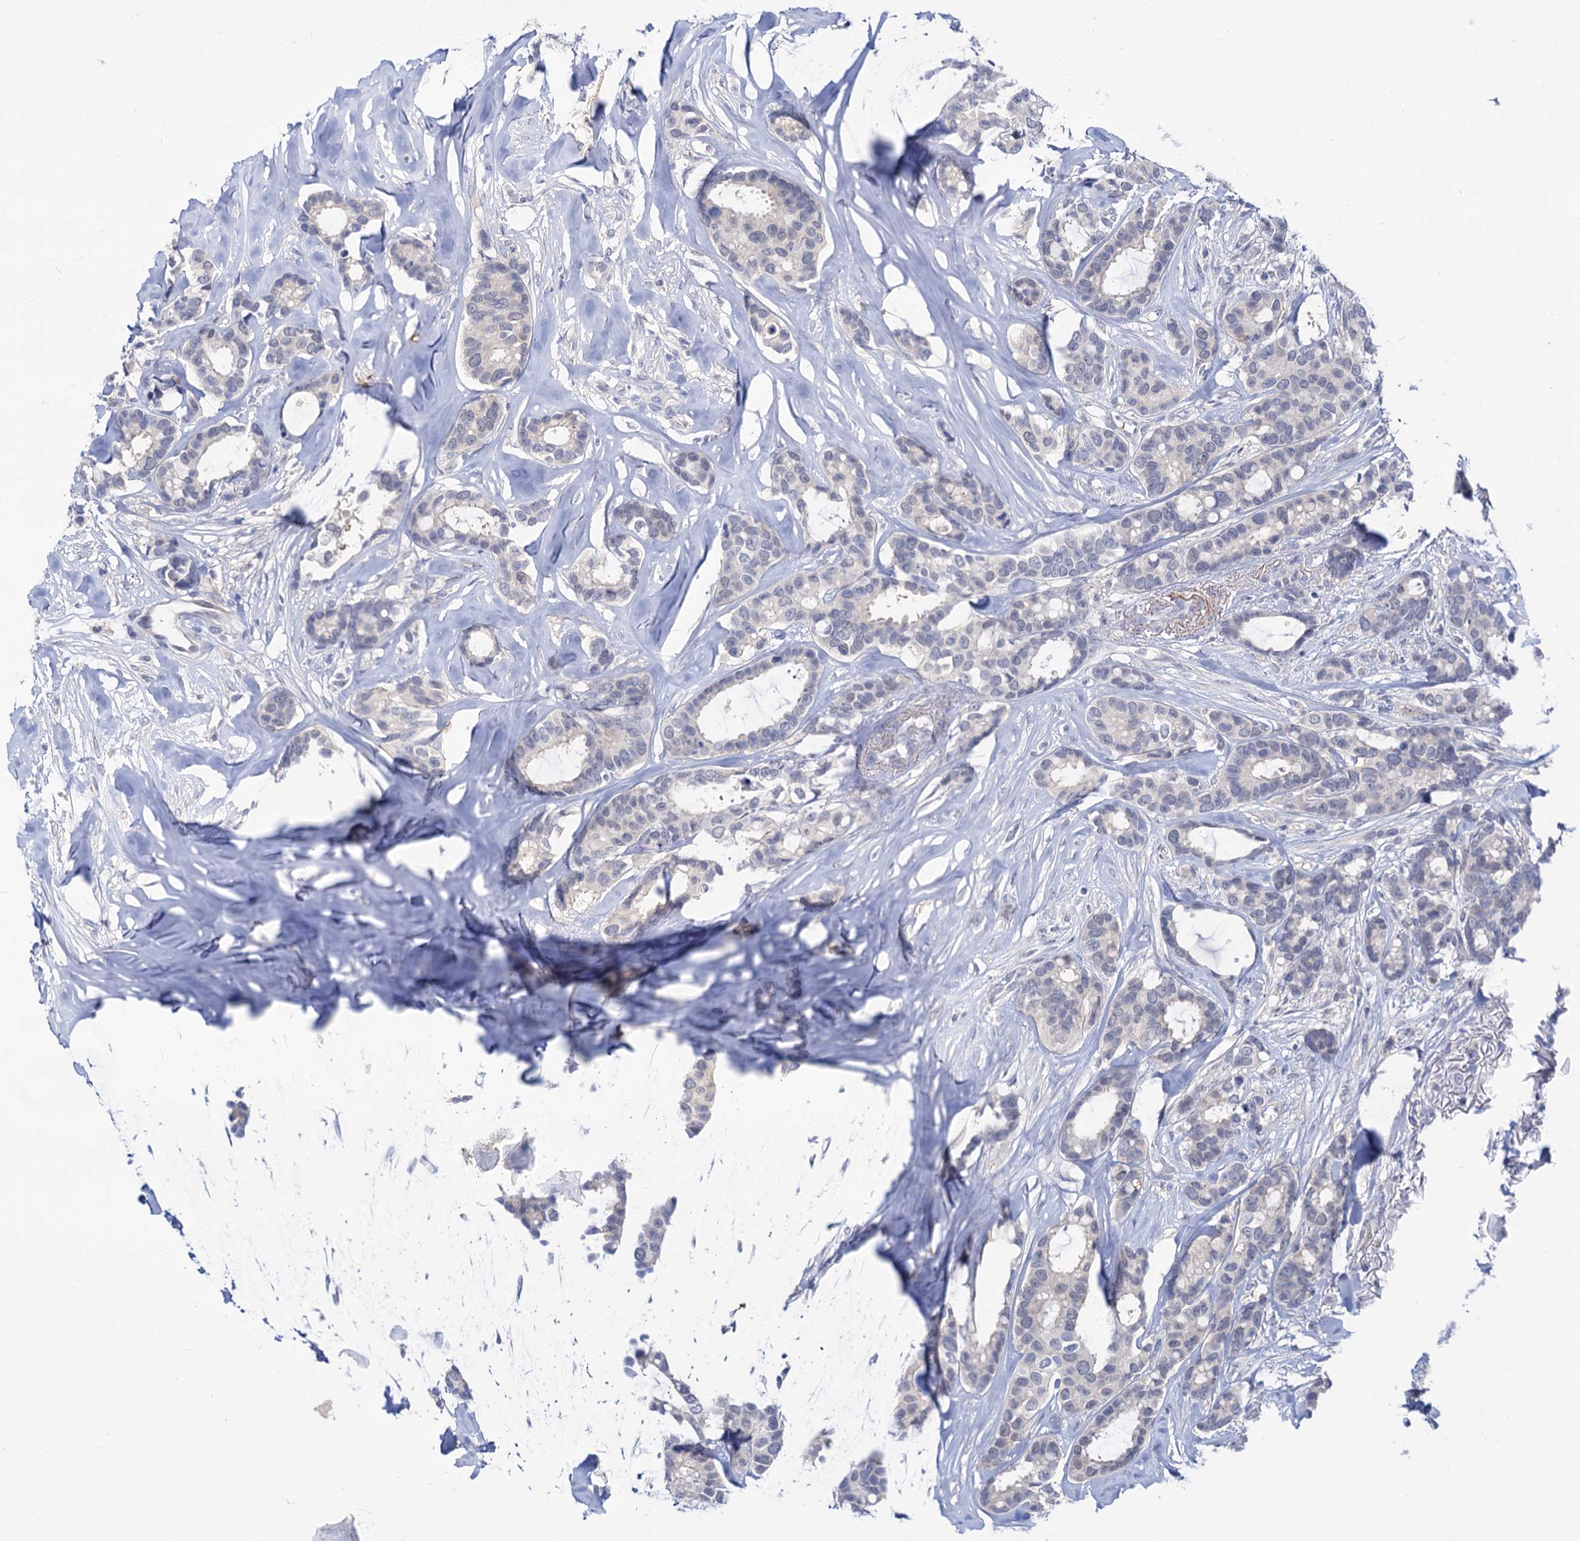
{"staining": {"intensity": "negative", "quantity": "none", "location": "none"}, "tissue": "breast cancer", "cell_type": "Tumor cells", "image_type": "cancer", "snomed": [{"axis": "morphology", "description": "Duct carcinoma"}, {"axis": "topography", "description": "Breast"}], "caption": "Breast cancer stained for a protein using immunohistochemistry shows no positivity tumor cells.", "gene": "NEK10", "patient": {"sex": "female", "age": 87}}